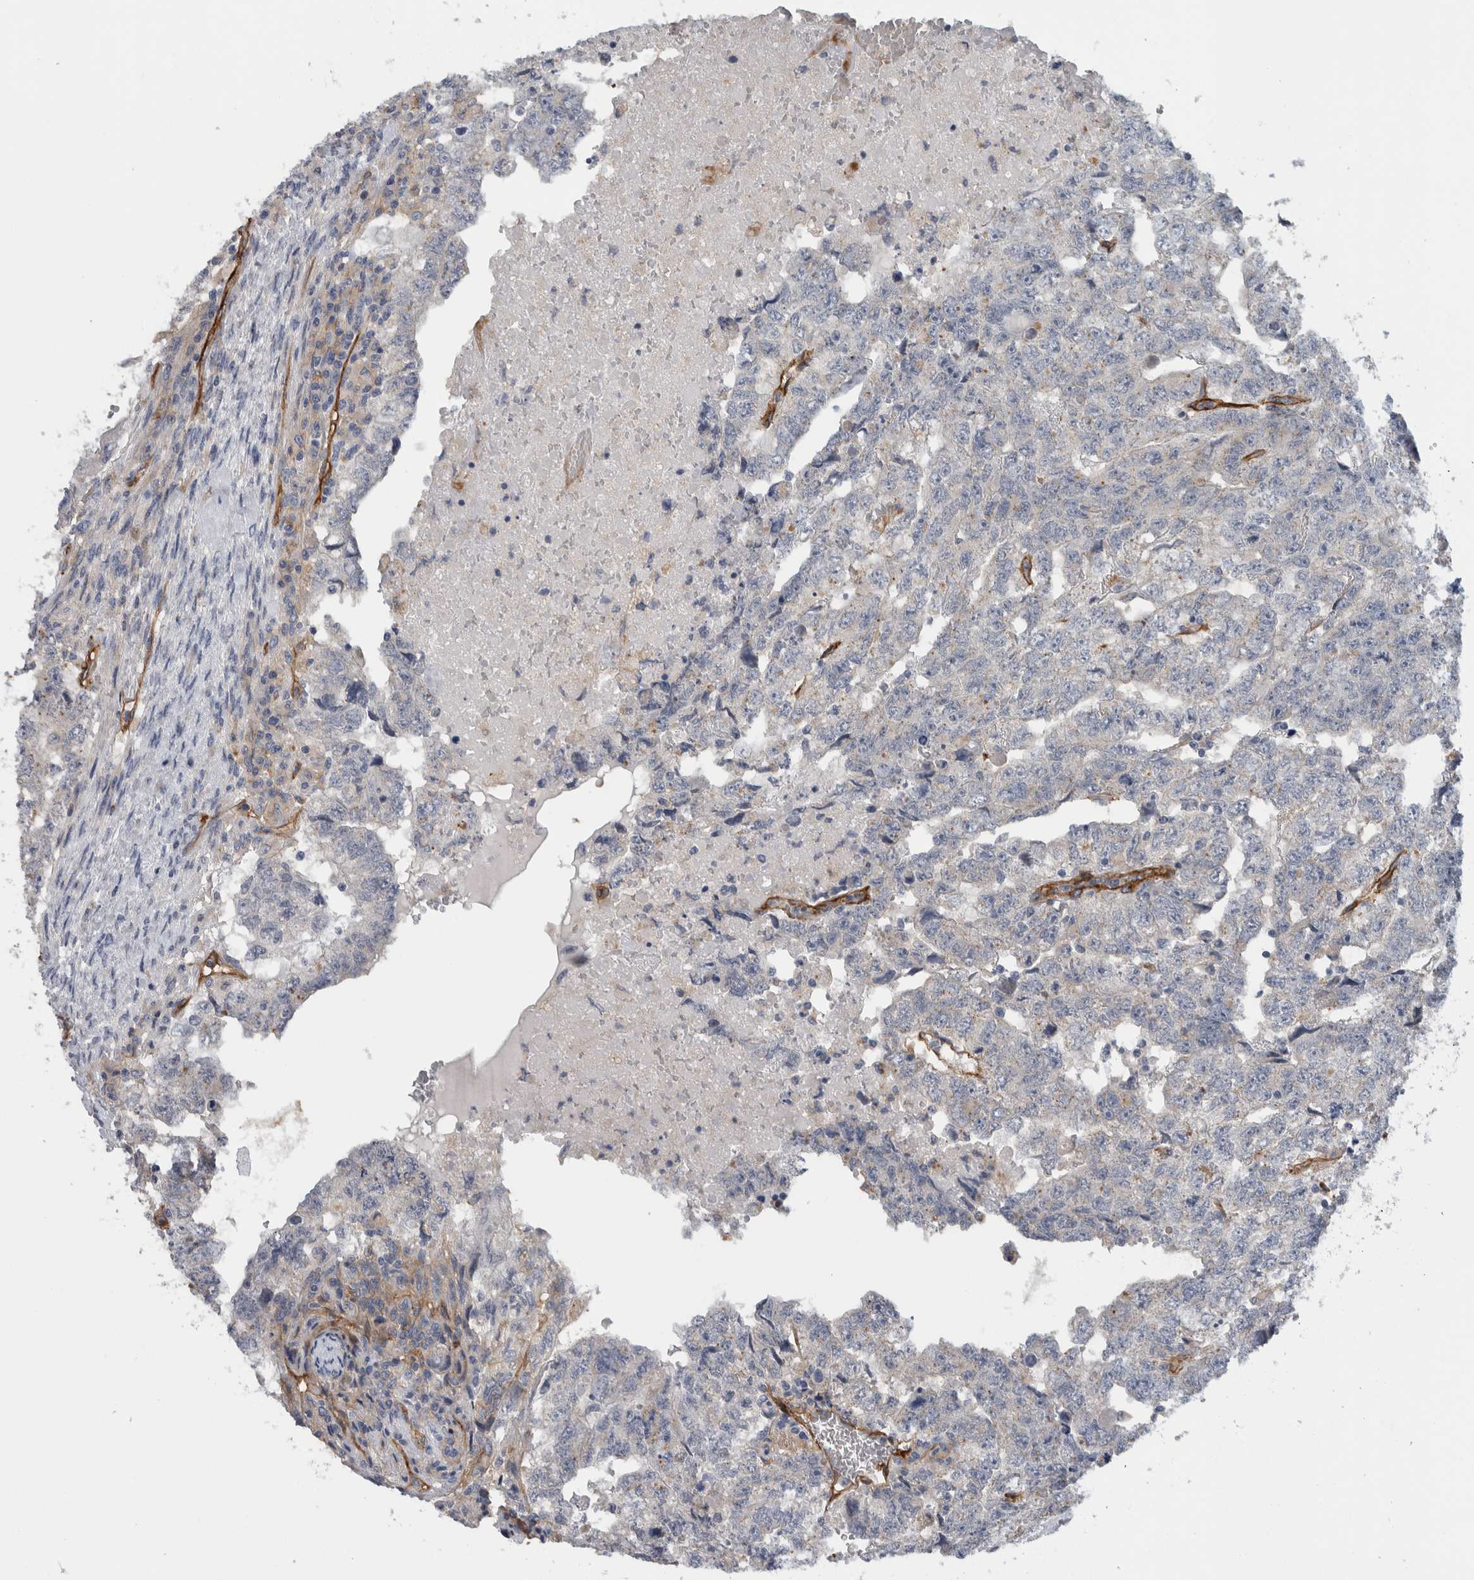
{"staining": {"intensity": "negative", "quantity": "none", "location": "none"}, "tissue": "testis cancer", "cell_type": "Tumor cells", "image_type": "cancer", "snomed": [{"axis": "morphology", "description": "Carcinoma, Embryonal, NOS"}, {"axis": "topography", "description": "Testis"}], "caption": "DAB immunohistochemical staining of testis embryonal carcinoma displays no significant staining in tumor cells.", "gene": "CD59", "patient": {"sex": "male", "age": 36}}